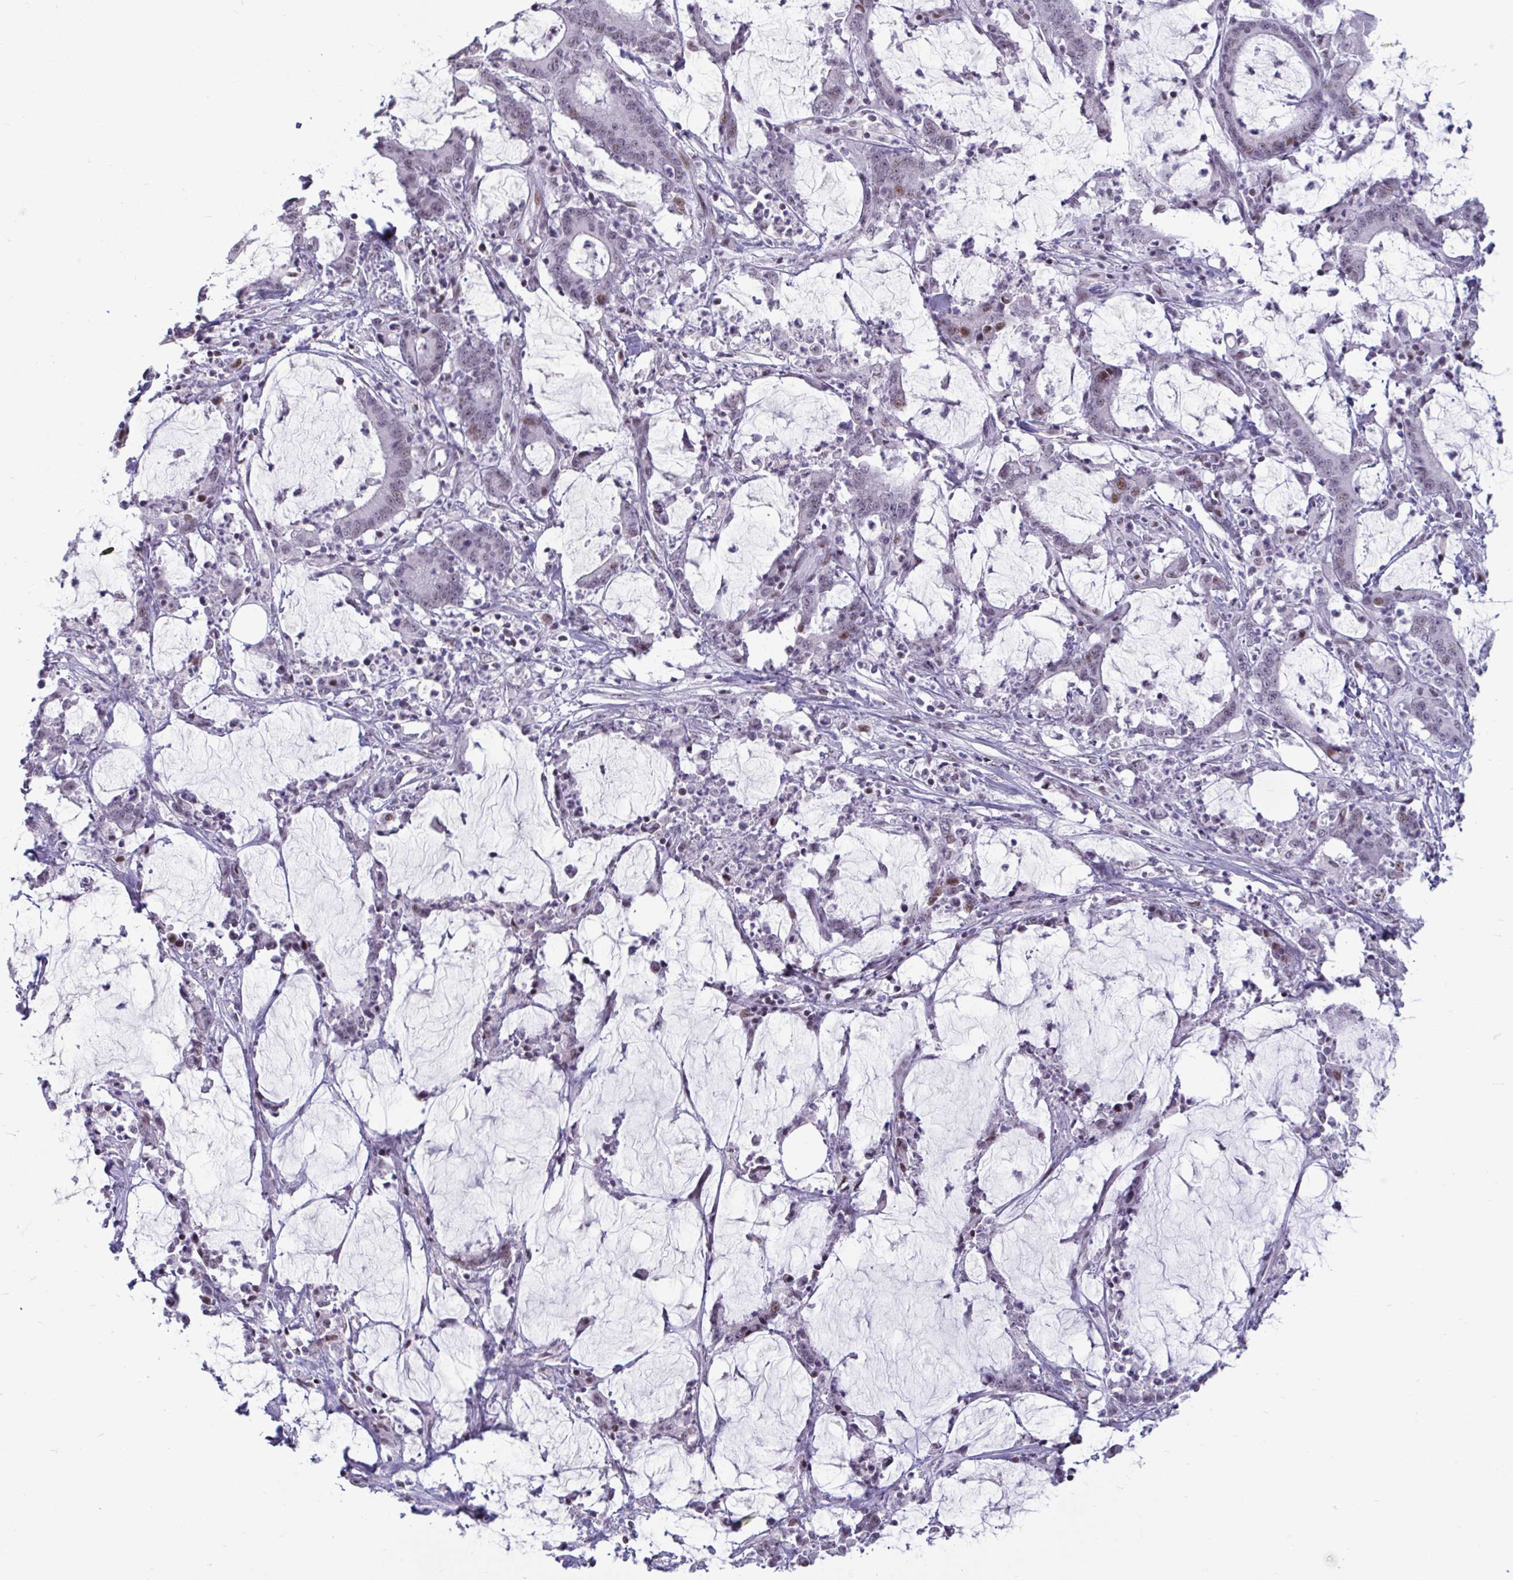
{"staining": {"intensity": "moderate", "quantity": "<25%", "location": "nuclear"}, "tissue": "stomach cancer", "cell_type": "Tumor cells", "image_type": "cancer", "snomed": [{"axis": "morphology", "description": "Adenocarcinoma, NOS"}, {"axis": "topography", "description": "Stomach, upper"}], "caption": "A brown stain labels moderate nuclear expression of a protein in human stomach cancer tumor cells.", "gene": "HSD17B6", "patient": {"sex": "male", "age": 68}}